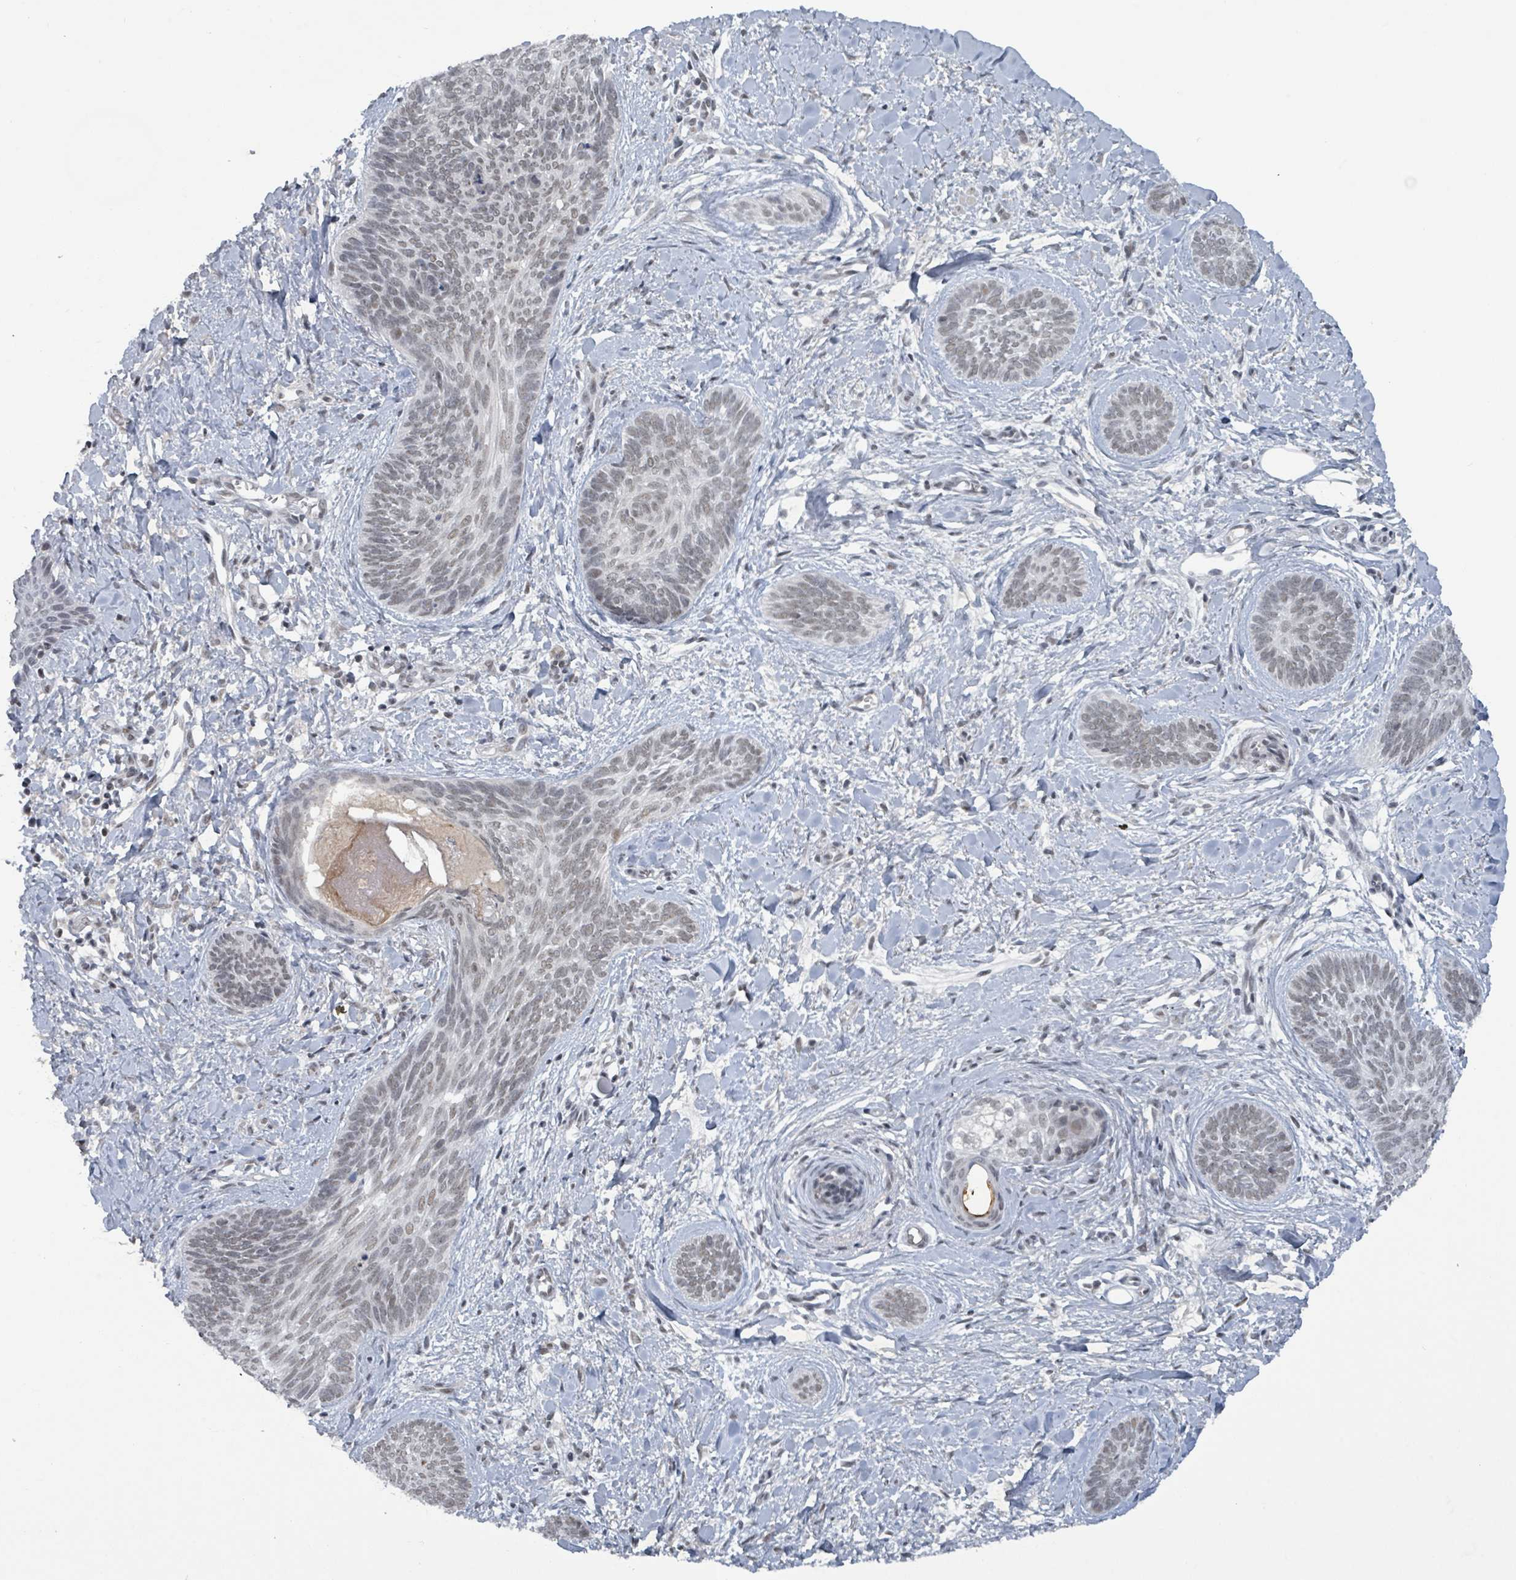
{"staining": {"intensity": "weak", "quantity": "<25%", "location": "nuclear"}, "tissue": "skin cancer", "cell_type": "Tumor cells", "image_type": "cancer", "snomed": [{"axis": "morphology", "description": "Basal cell carcinoma"}, {"axis": "topography", "description": "Skin"}], "caption": "This is an immunohistochemistry (IHC) micrograph of skin basal cell carcinoma. There is no positivity in tumor cells.", "gene": "BANP", "patient": {"sex": "female", "age": 81}}